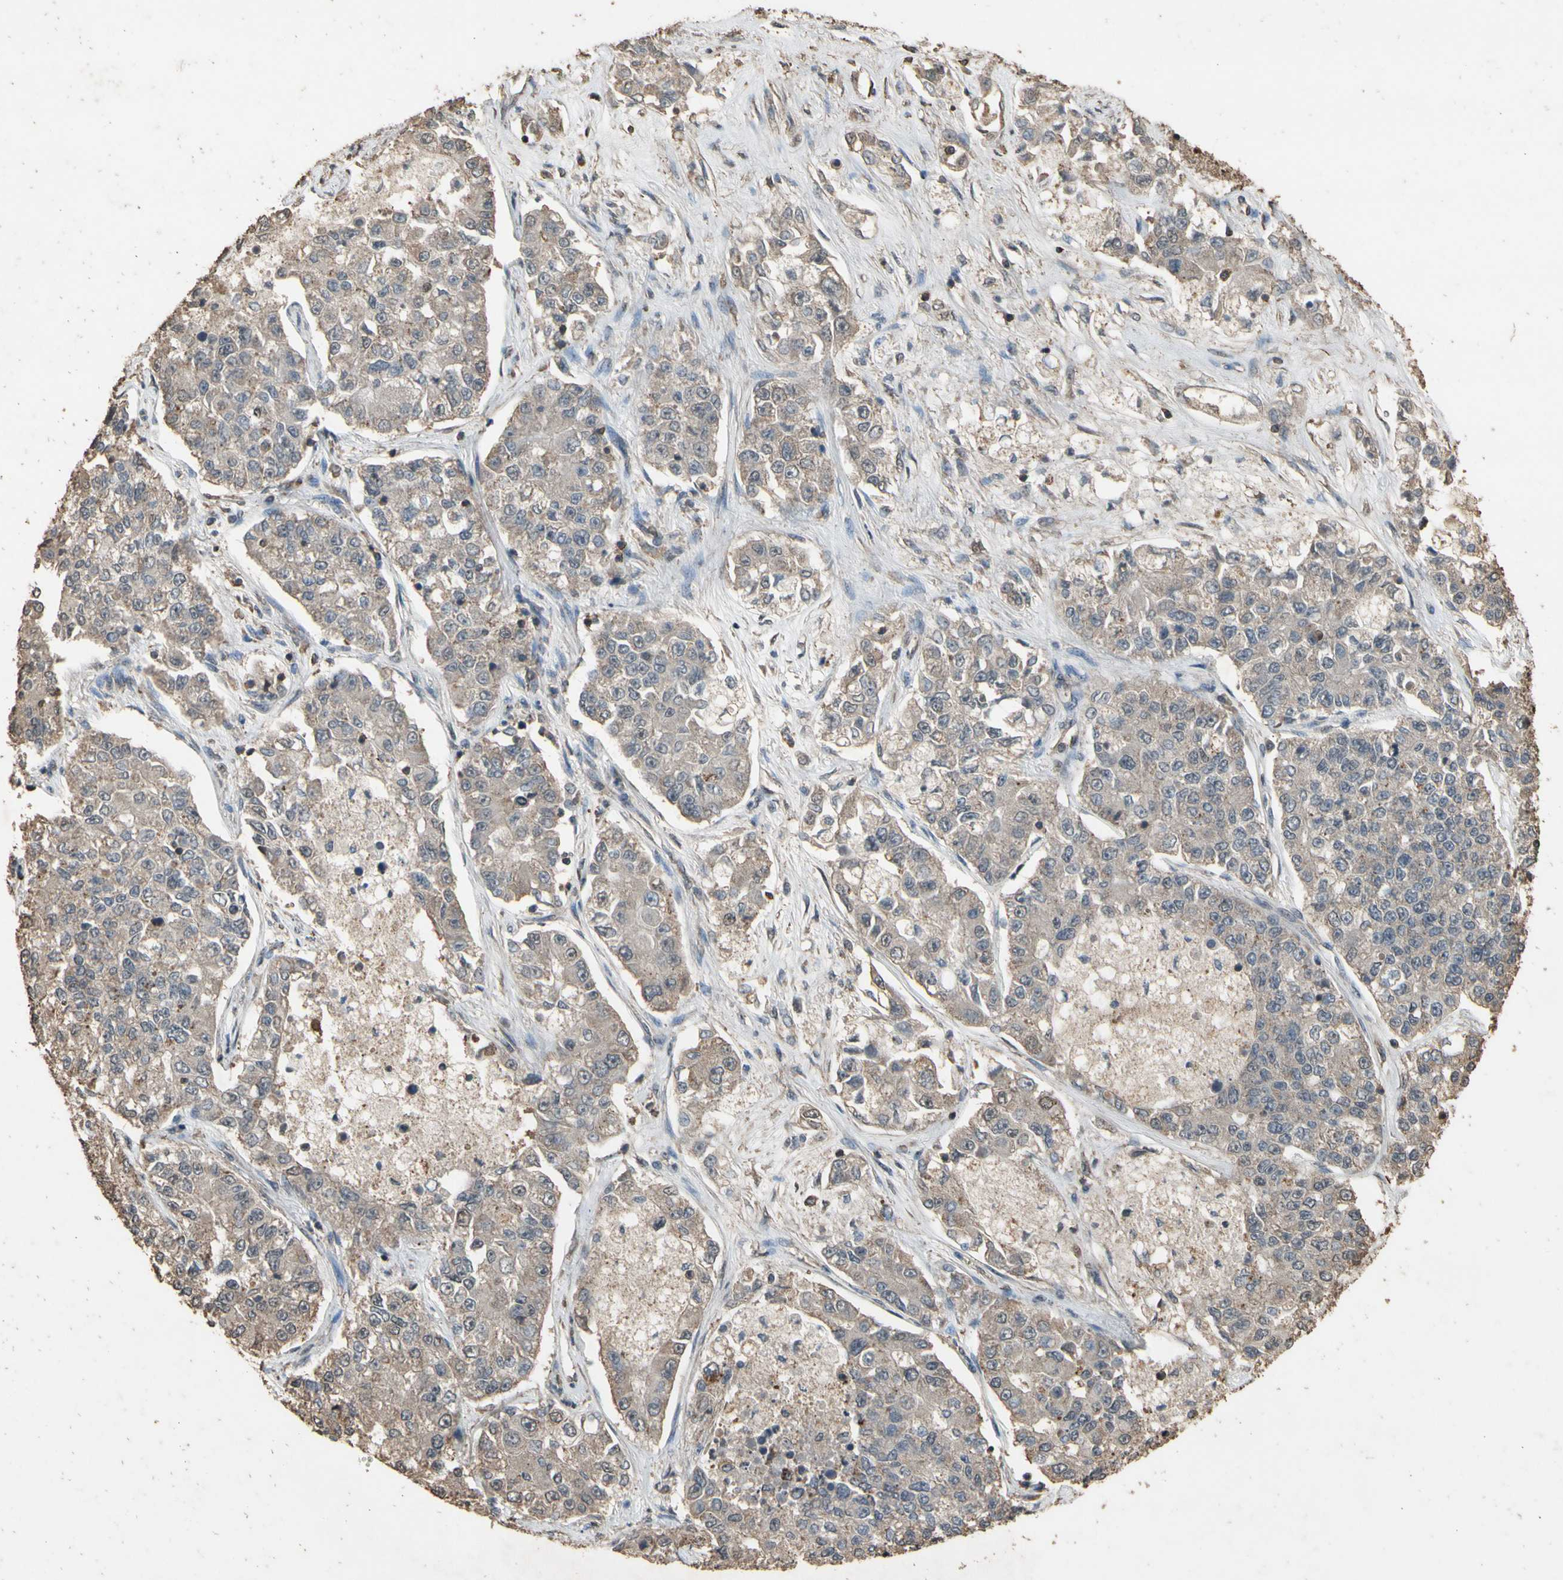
{"staining": {"intensity": "weak", "quantity": ">75%", "location": "cytoplasmic/membranous"}, "tissue": "lung cancer", "cell_type": "Tumor cells", "image_type": "cancer", "snomed": [{"axis": "morphology", "description": "Adenocarcinoma, NOS"}, {"axis": "topography", "description": "Lung"}], "caption": "An IHC micrograph of tumor tissue is shown. Protein staining in brown shows weak cytoplasmic/membranous positivity in lung adenocarcinoma within tumor cells.", "gene": "TNFSF13B", "patient": {"sex": "male", "age": 49}}